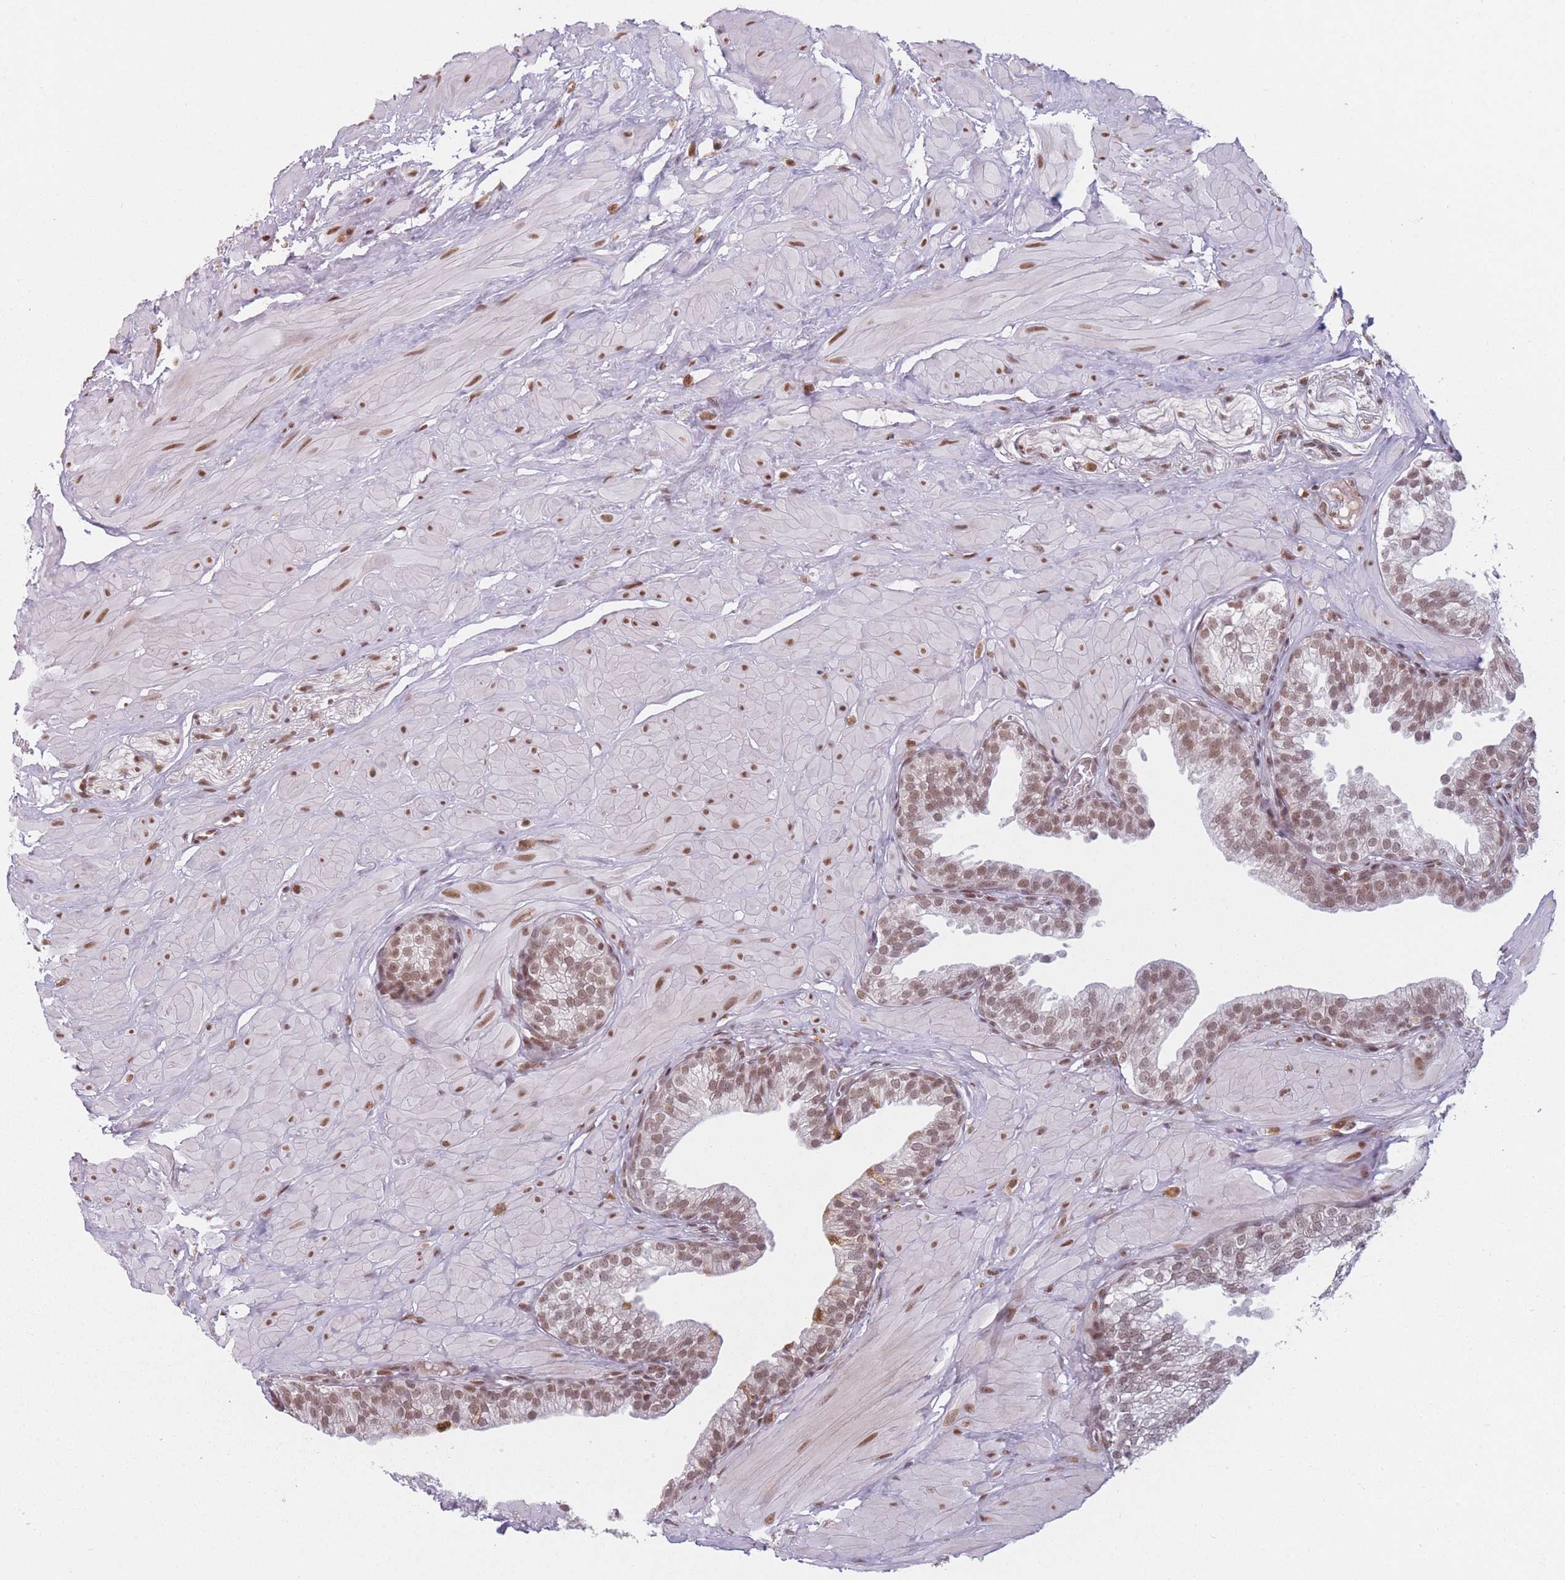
{"staining": {"intensity": "moderate", "quantity": "25%-75%", "location": "nuclear"}, "tissue": "prostate", "cell_type": "Glandular cells", "image_type": "normal", "snomed": [{"axis": "morphology", "description": "Normal tissue, NOS"}, {"axis": "topography", "description": "Prostate"}, {"axis": "topography", "description": "Peripheral nerve tissue"}], "caption": "The micrograph reveals immunohistochemical staining of unremarkable prostate. There is moderate nuclear positivity is appreciated in about 25%-75% of glandular cells.", "gene": "SUPT6H", "patient": {"sex": "male", "age": 55}}